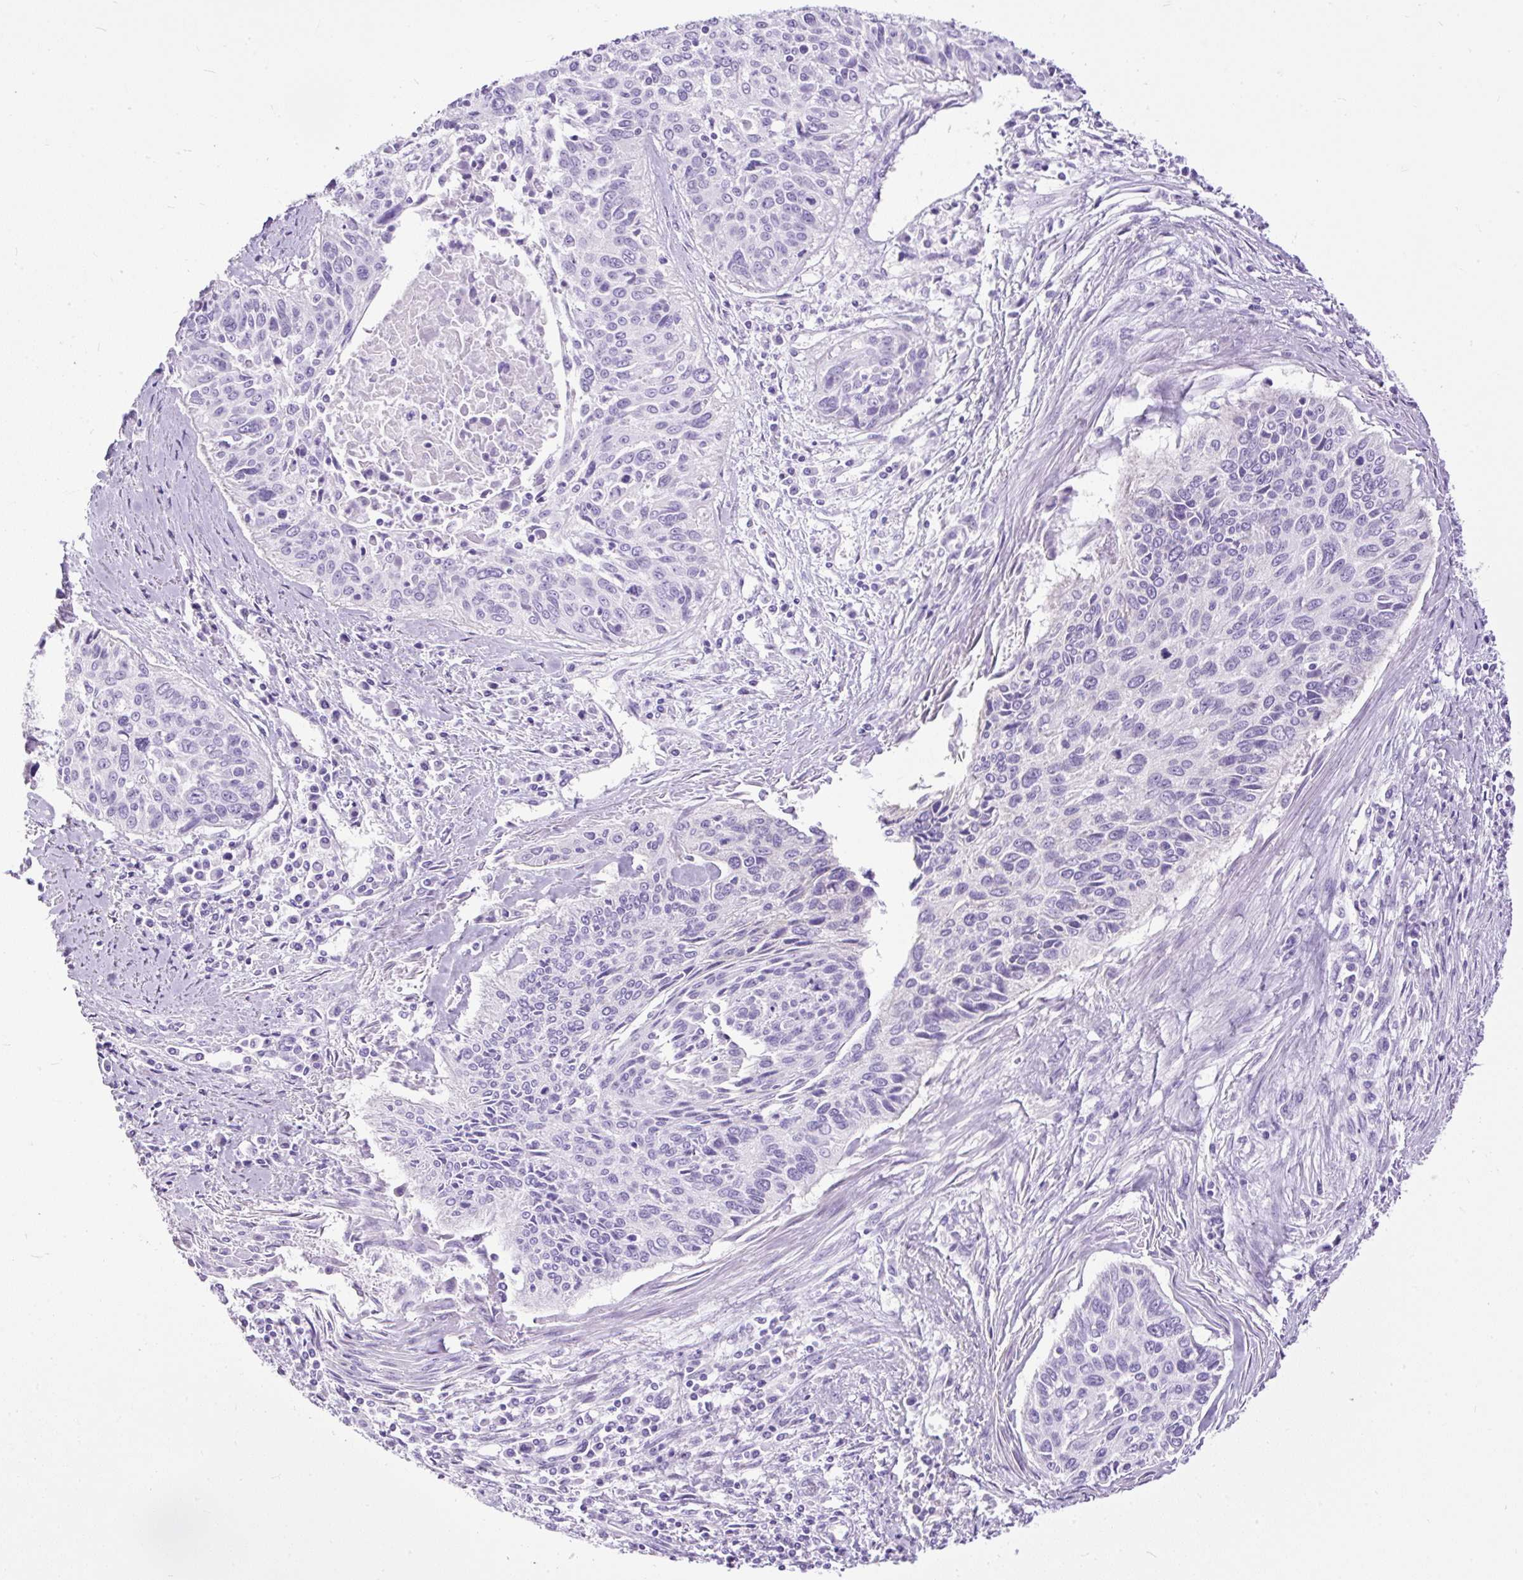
{"staining": {"intensity": "negative", "quantity": "none", "location": "none"}, "tissue": "cervical cancer", "cell_type": "Tumor cells", "image_type": "cancer", "snomed": [{"axis": "morphology", "description": "Squamous cell carcinoma, NOS"}, {"axis": "topography", "description": "Cervix"}], "caption": "The immunohistochemistry (IHC) photomicrograph has no significant staining in tumor cells of squamous cell carcinoma (cervical) tissue.", "gene": "PDIA2", "patient": {"sex": "female", "age": 55}}